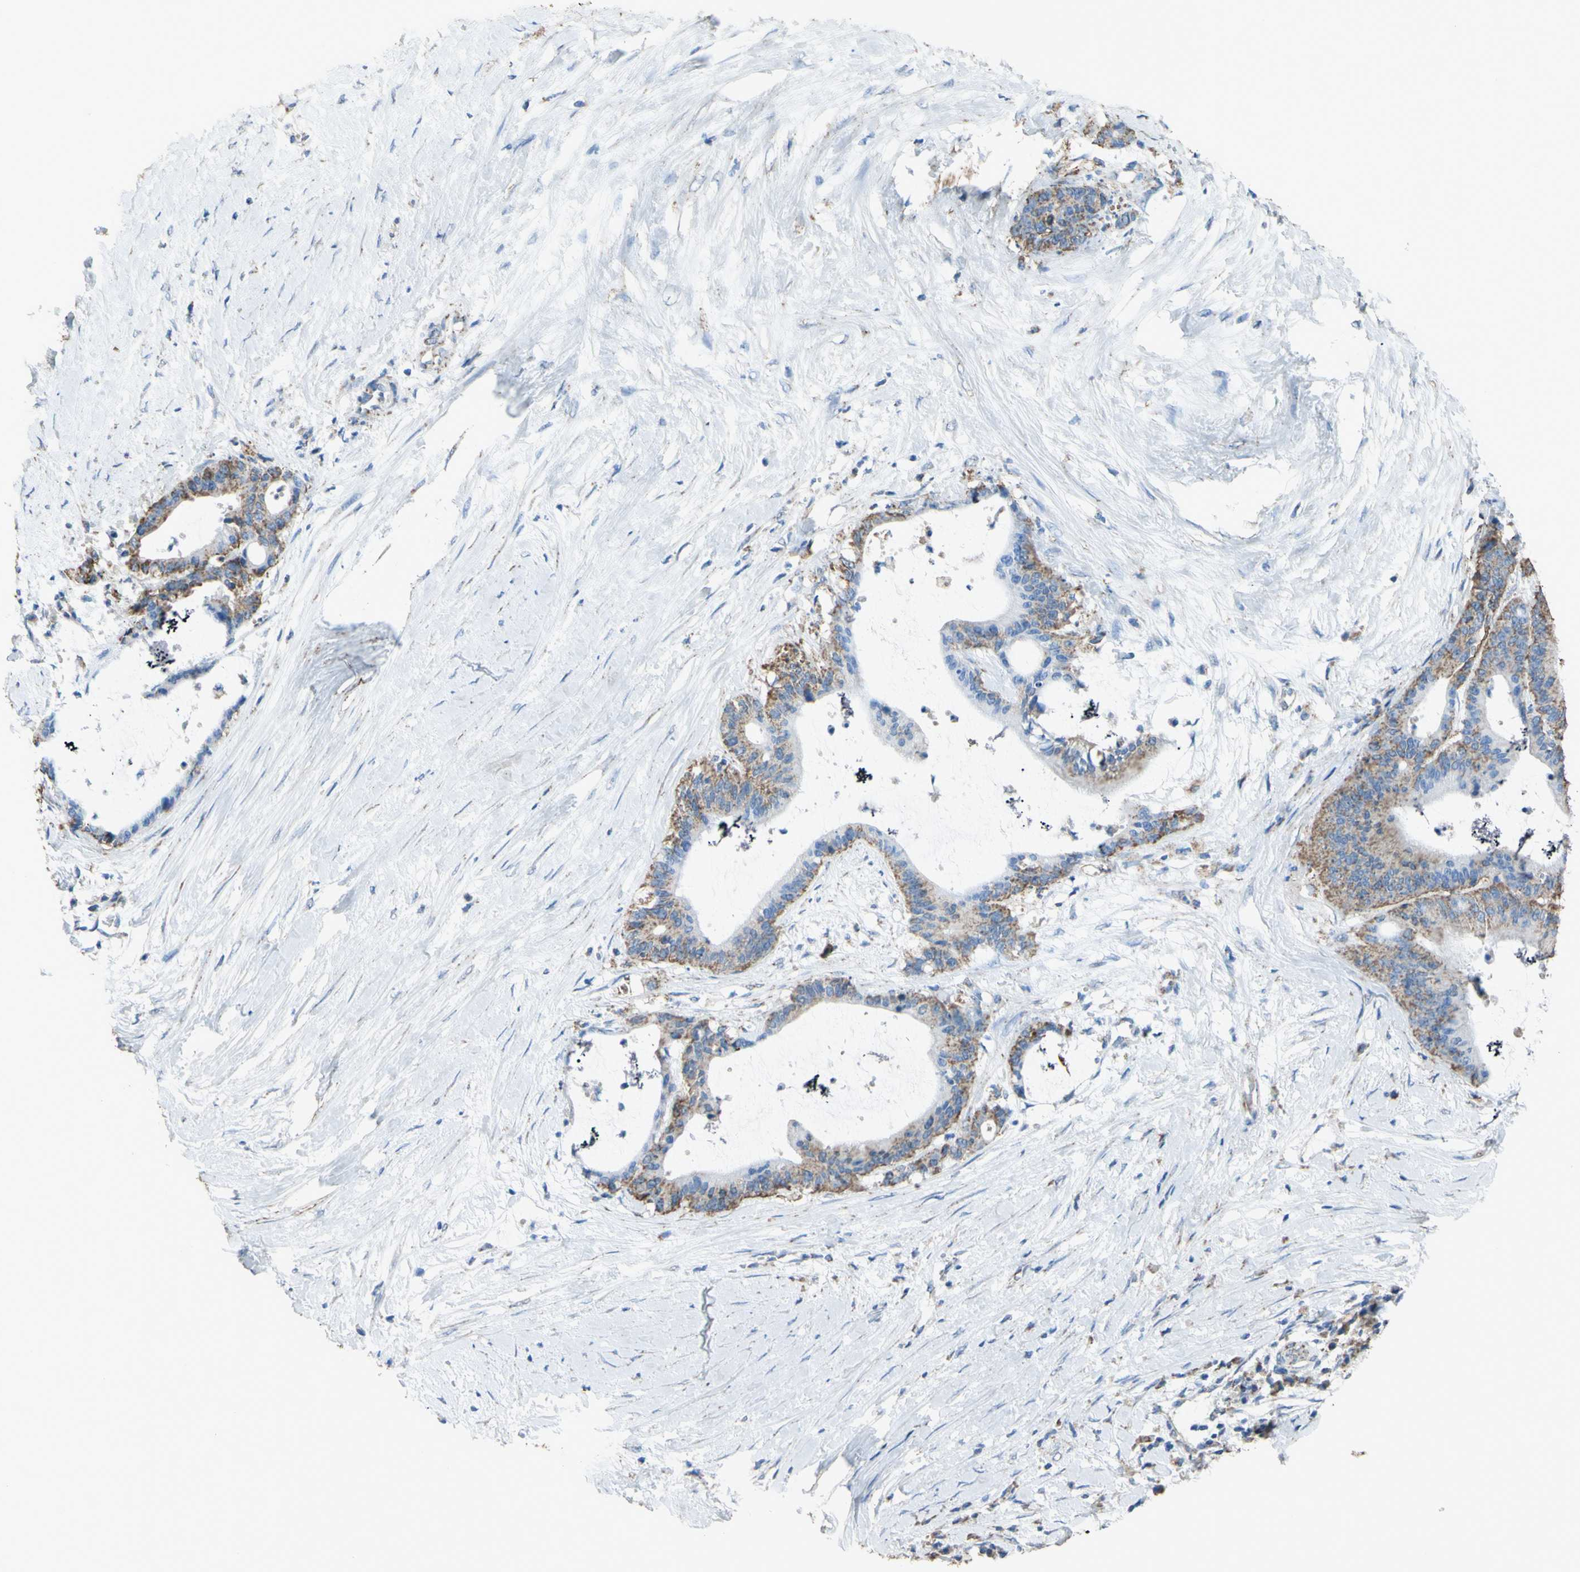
{"staining": {"intensity": "moderate", "quantity": "25%-75%", "location": "cytoplasmic/membranous"}, "tissue": "liver cancer", "cell_type": "Tumor cells", "image_type": "cancer", "snomed": [{"axis": "morphology", "description": "Cholangiocarcinoma"}, {"axis": "topography", "description": "Liver"}], "caption": "Immunohistochemical staining of human liver cholangiocarcinoma reveals medium levels of moderate cytoplasmic/membranous expression in approximately 25%-75% of tumor cells. Nuclei are stained in blue.", "gene": "CMKLR2", "patient": {"sex": "female", "age": 73}}